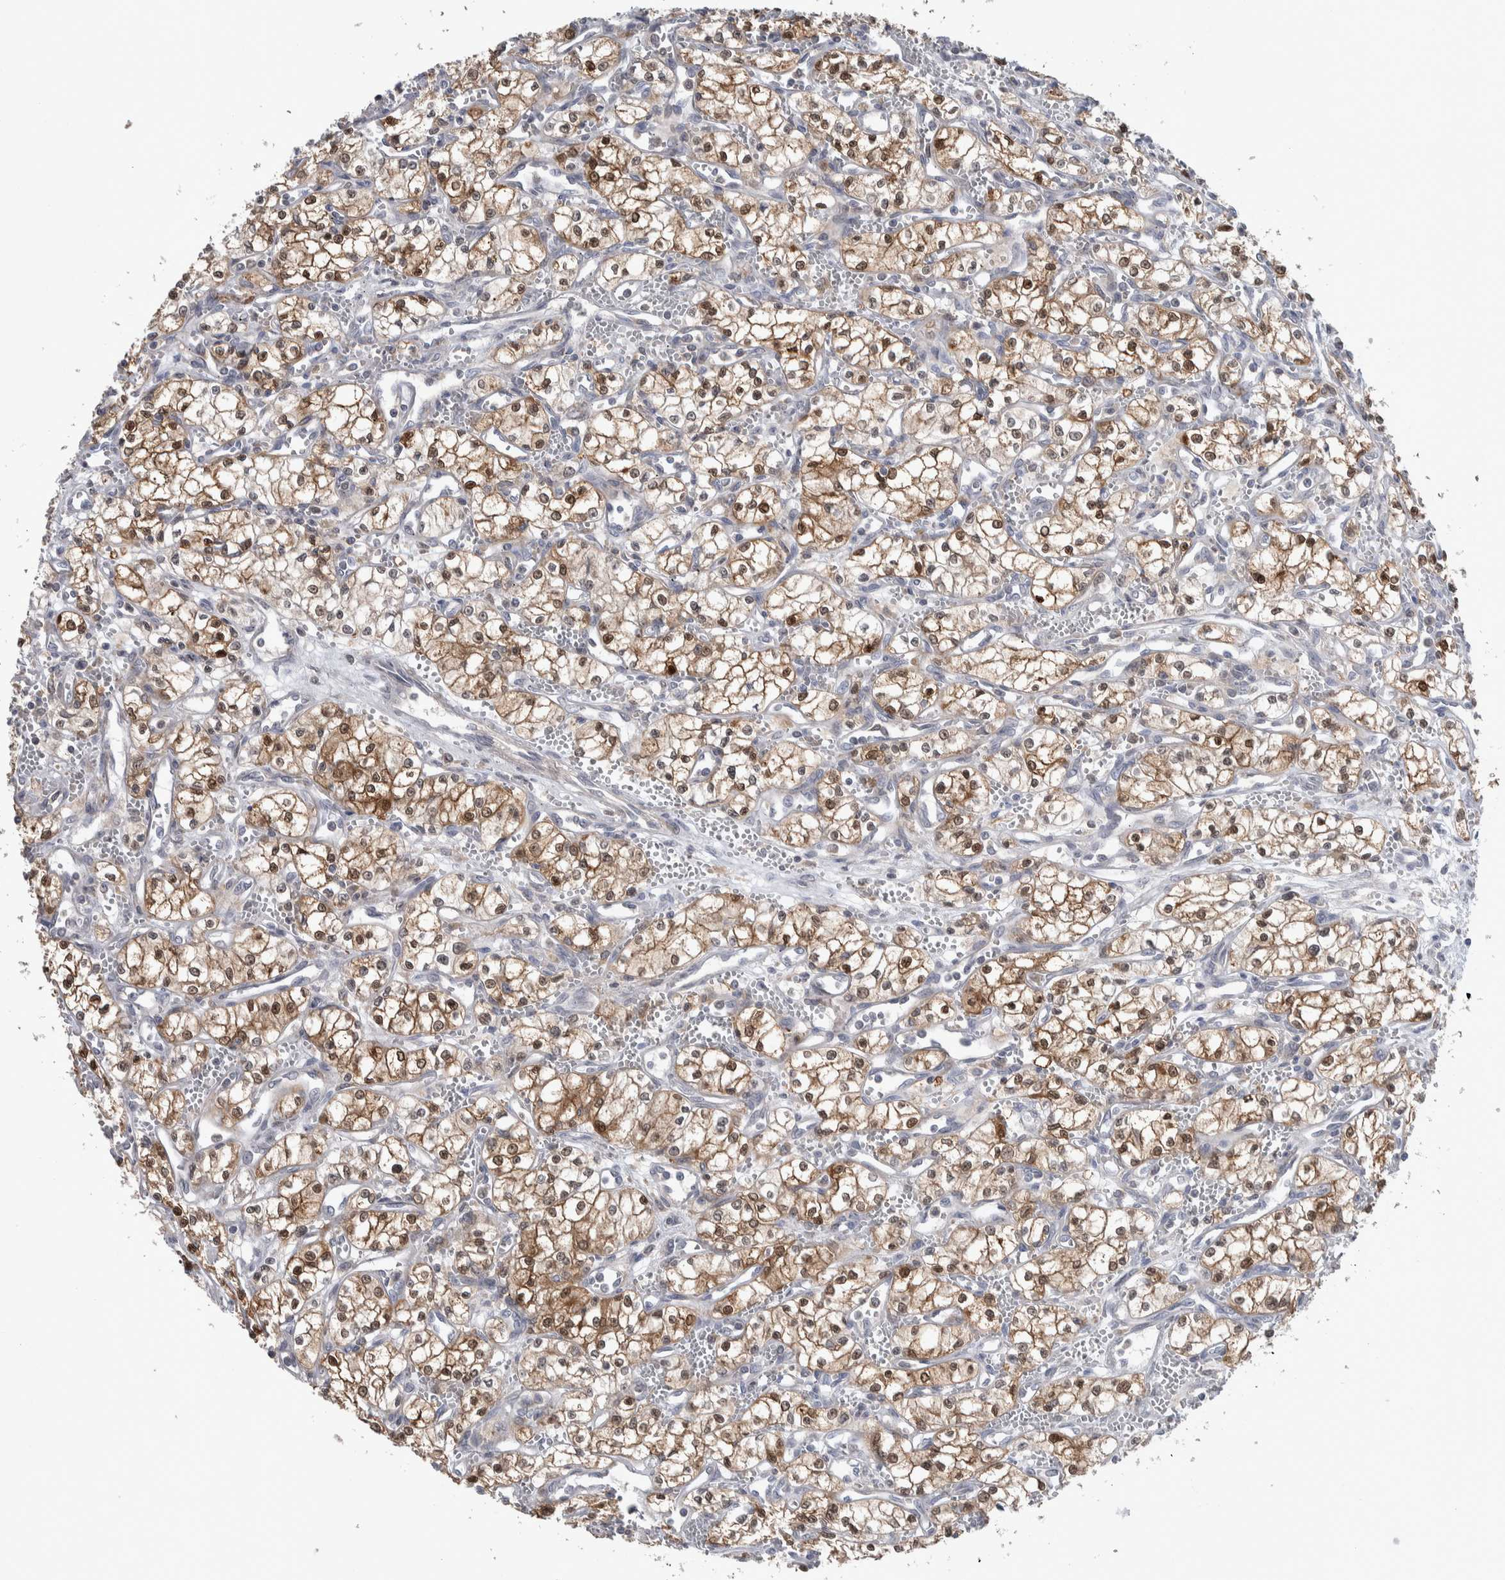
{"staining": {"intensity": "moderate", "quantity": ">75%", "location": "cytoplasmic/membranous,nuclear"}, "tissue": "renal cancer", "cell_type": "Tumor cells", "image_type": "cancer", "snomed": [{"axis": "morphology", "description": "Adenocarcinoma, NOS"}, {"axis": "topography", "description": "Kidney"}], "caption": "Protein staining reveals moderate cytoplasmic/membranous and nuclear positivity in about >75% of tumor cells in renal adenocarcinoma.", "gene": "HTATIP2", "patient": {"sex": "male", "age": 59}}